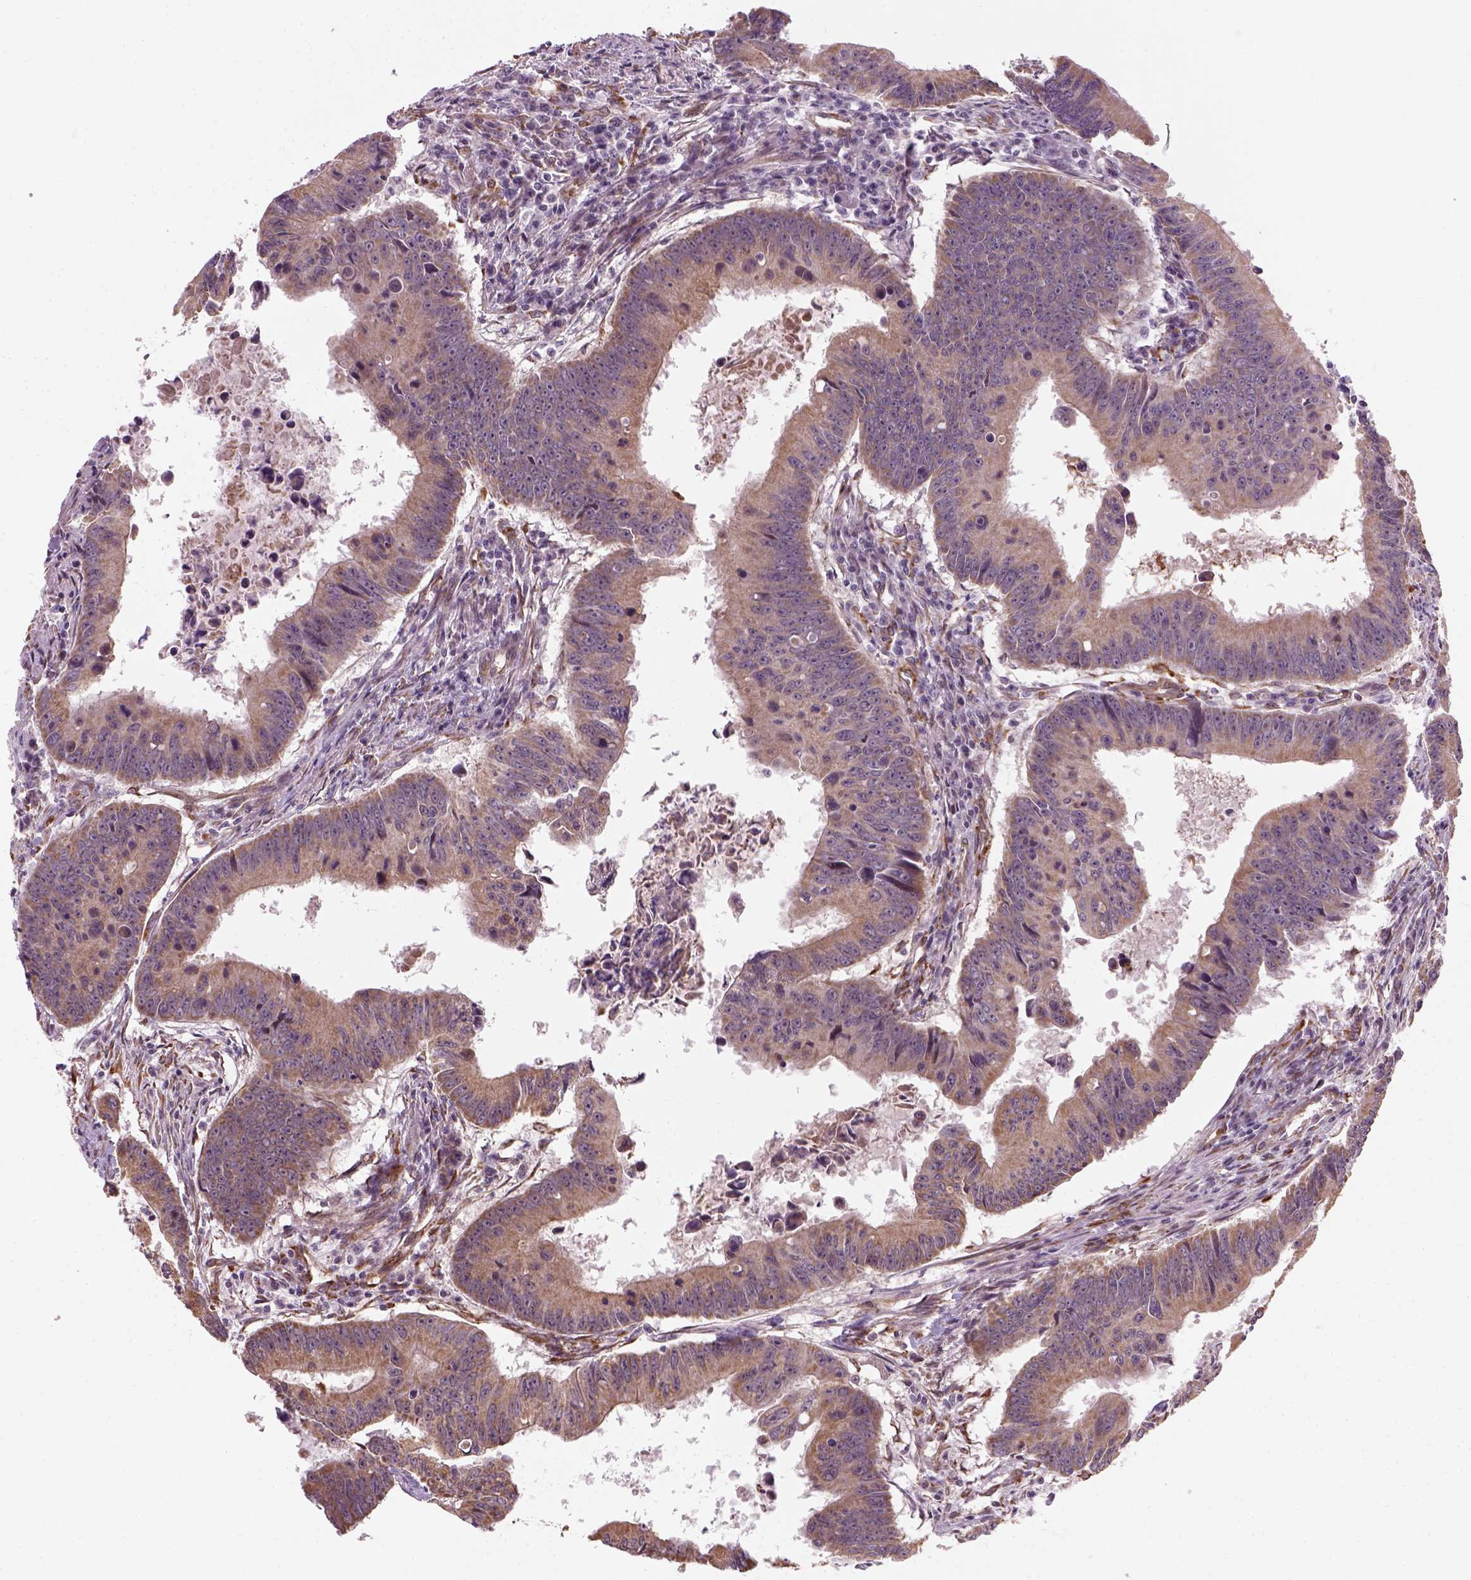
{"staining": {"intensity": "weak", "quantity": ">75%", "location": "cytoplasmic/membranous"}, "tissue": "colorectal cancer", "cell_type": "Tumor cells", "image_type": "cancer", "snomed": [{"axis": "morphology", "description": "Adenocarcinoma, NOS"}, {"axis": "topography", "description": "Colon"}], "caption": "Immunohistochemical staining of colorectal cancer (adenocarcinoma) displays low levels of weak cytoplasmic/membranous expression in approximately >75% of tumor cells.", "gene": "XK", "patient": {"sex": "female", "age": 87}}